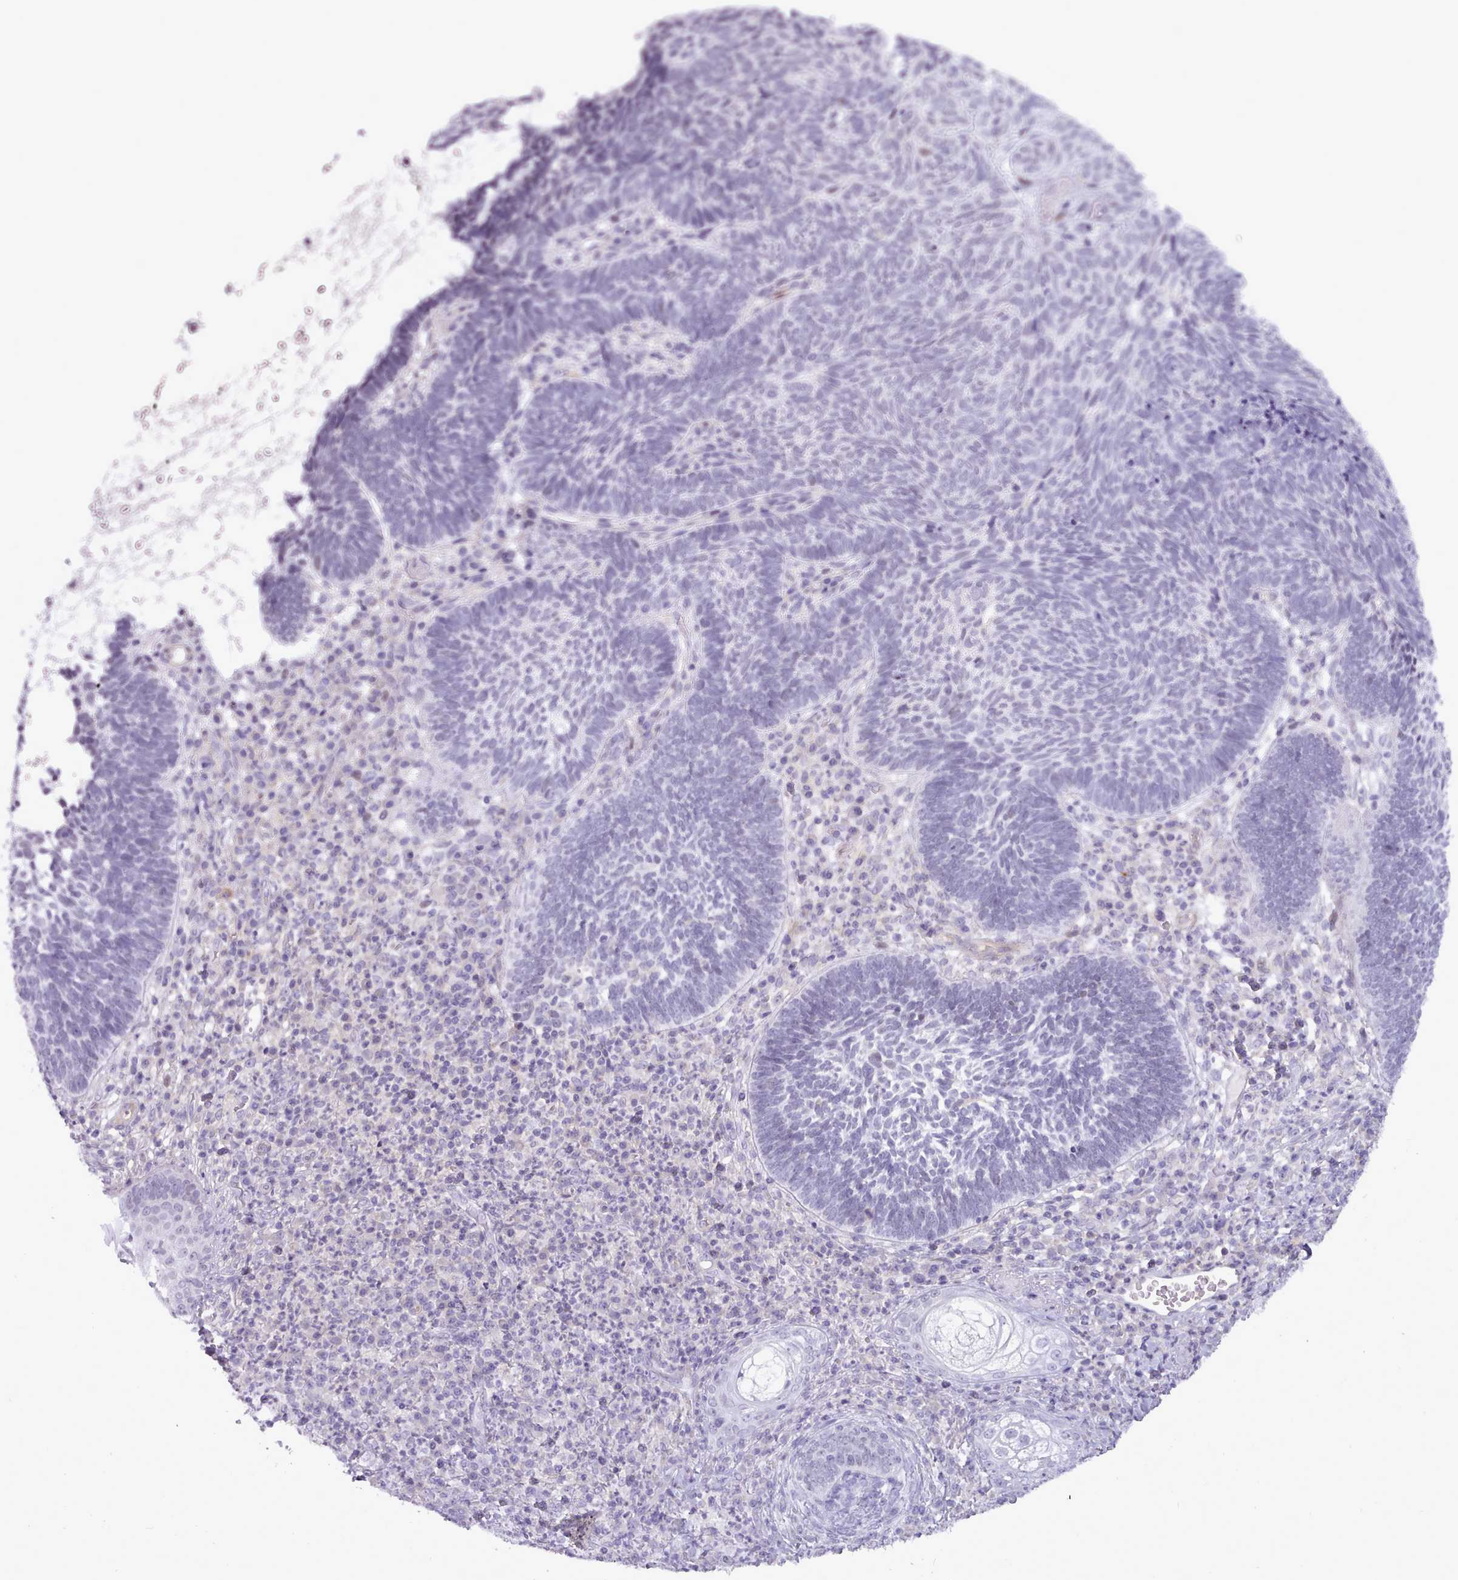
{"staining": {"intensity": "negative", "quantity": "none", "location": "none"}, "tissue": "skin cancer", "cell_type": "Tumor cells", "image_type": "cancer", "snomed": [{"axis": "morphology", "description": "Basal cell carcinoma"}, {"axis": "topography", "description": "Skin"}], "caption": "The photomicrograph displays no significant staining in tumor cells of skin cancer (basal cell carcinoma).", "gene": "BDKRB2", "patient": {"sex": "male", "age": 88}}